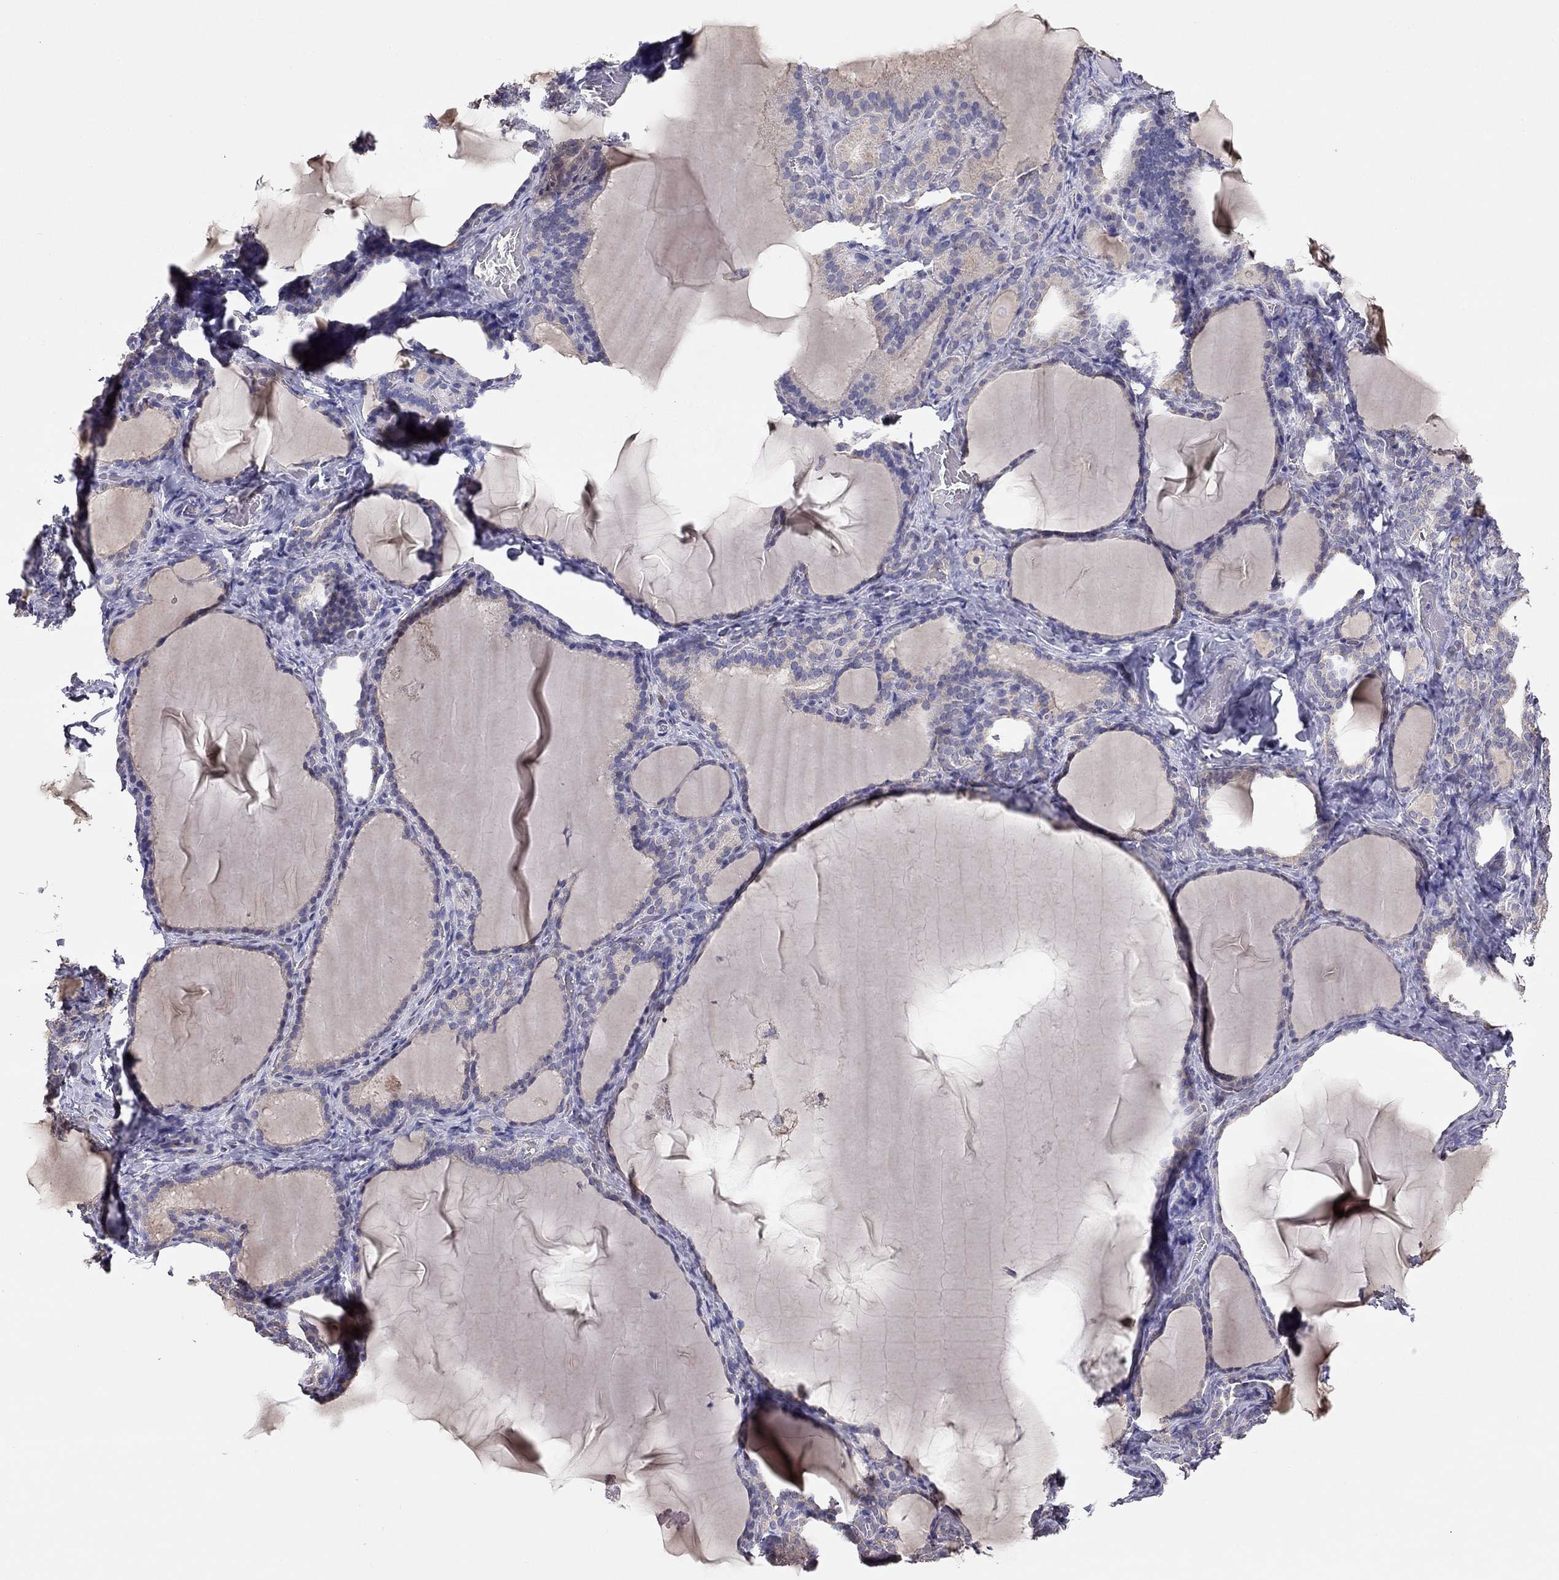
{"staining": {"intensity": "weak", "quantity": "<25%", "location": "cytoplasmic/membranous"}, "tissue": "thyroid gland", "cell_type": "Glandular cells", "image_type": "normal", "snomed": [{"axis": "morphology", "description": "Normal tissue, NOS"}, {"axis": "morphology", "description": "Hyperplasia, NOS"}, {"axis": "topography", "description": "Thyroid gland"}], "caption": "High magnification brightfield microscopy of normal thyroid gland stained with DAB (3,3'-diaminobenzidine) (brown) and counterstained with hematoxylin (blue): glandular cells show no significant positivity. (DAB (3,3'-diaminobenzidine) IHC with hematoxylin counter stain).", "gene": "LRIT3", "patient": {"sex": "female", "age": 27}}